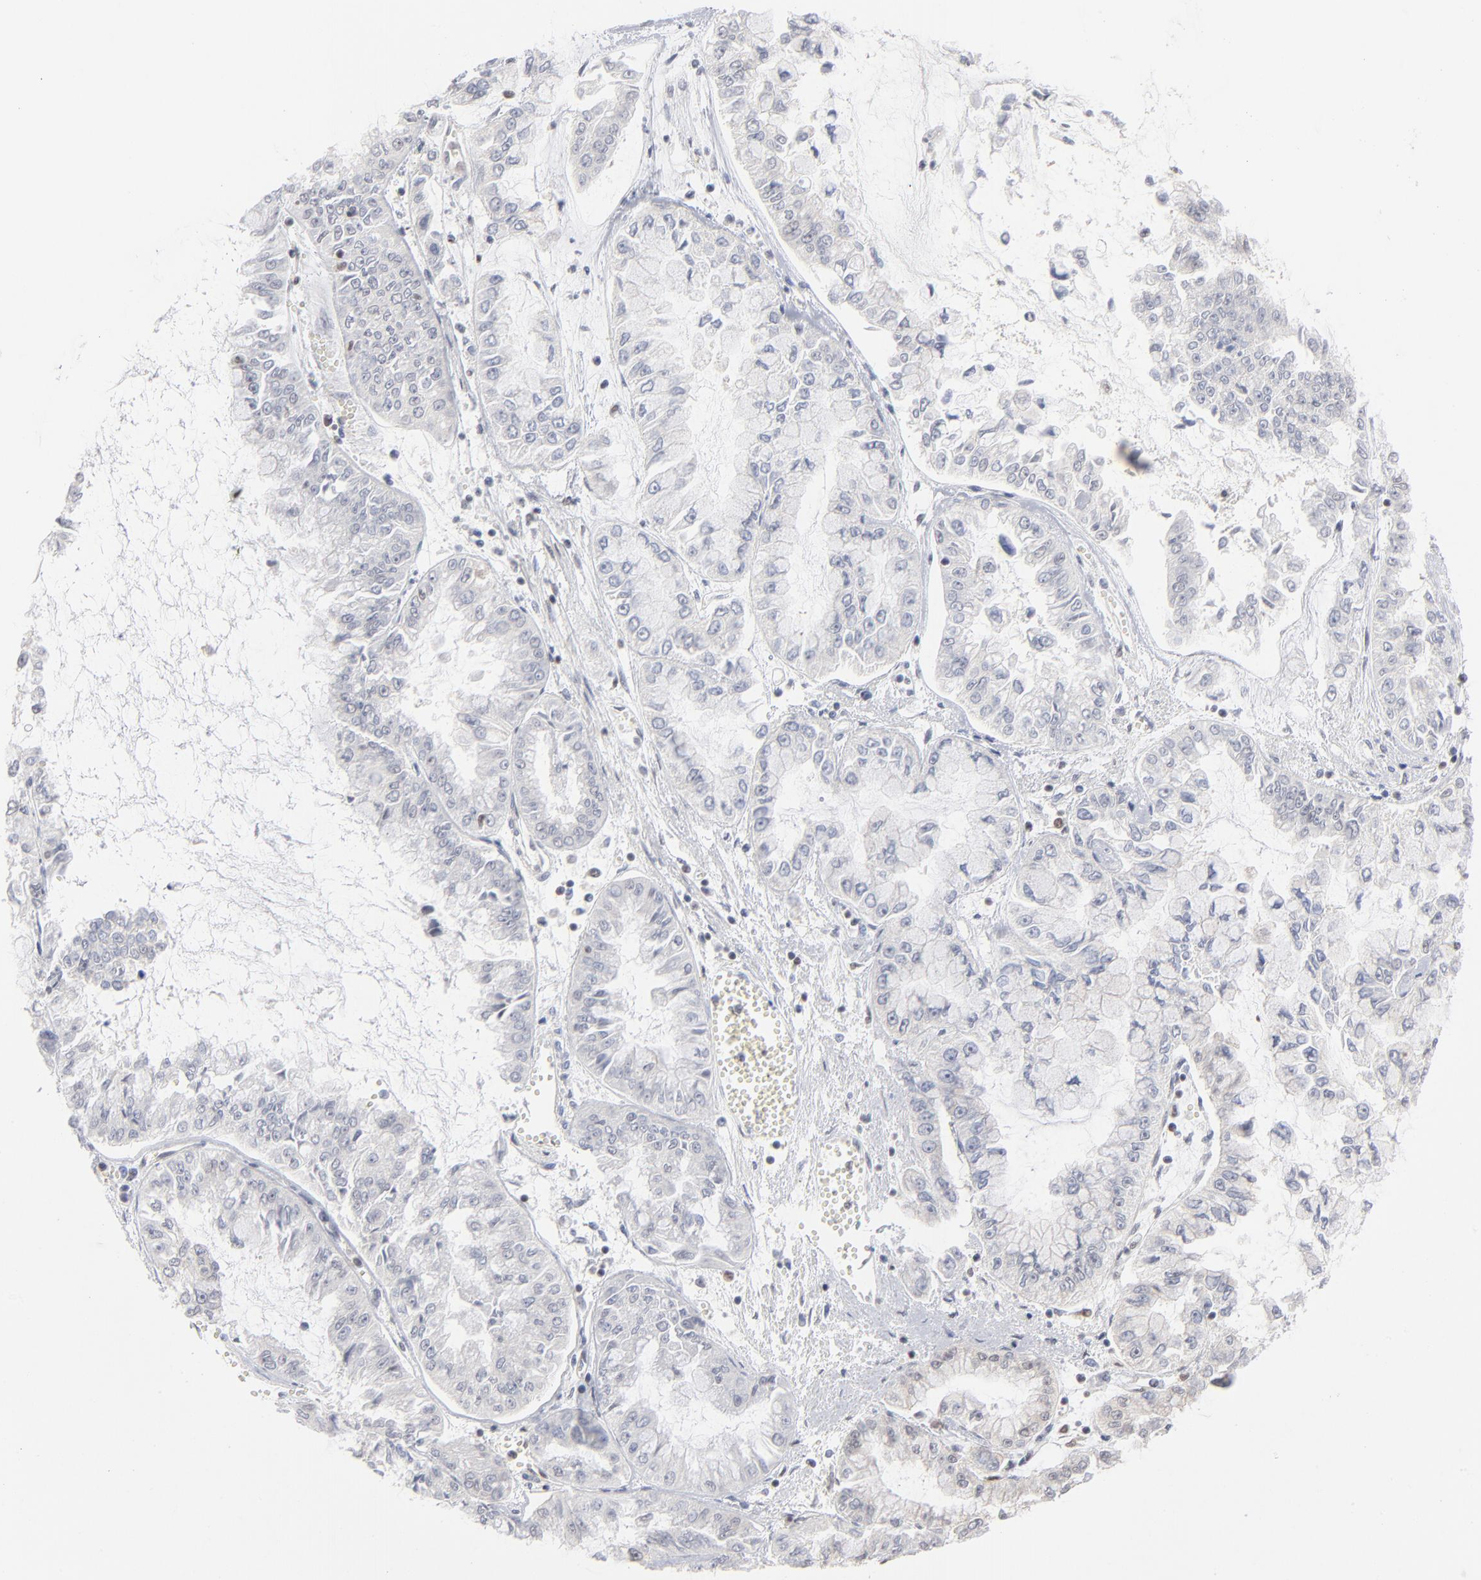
{"staining": {"intensity": "negative", "quantity": "none", "location": "none"}, "tissue": "liver cancer", "cell_type": "Tumor cells", "image_type": "cancer", "snomed": [{"axis": "morphology", "description": "Cholangiocarcinoma"}, {"axis": "topography", "description": "Liver"}], "caption": "Liver cancer (cholangiocarcinoma) was stained to show a protein in brown. There is no significant expression in tumor cells.", "gene": "MAX", "patient": {"sex": "female", "age": 79}}